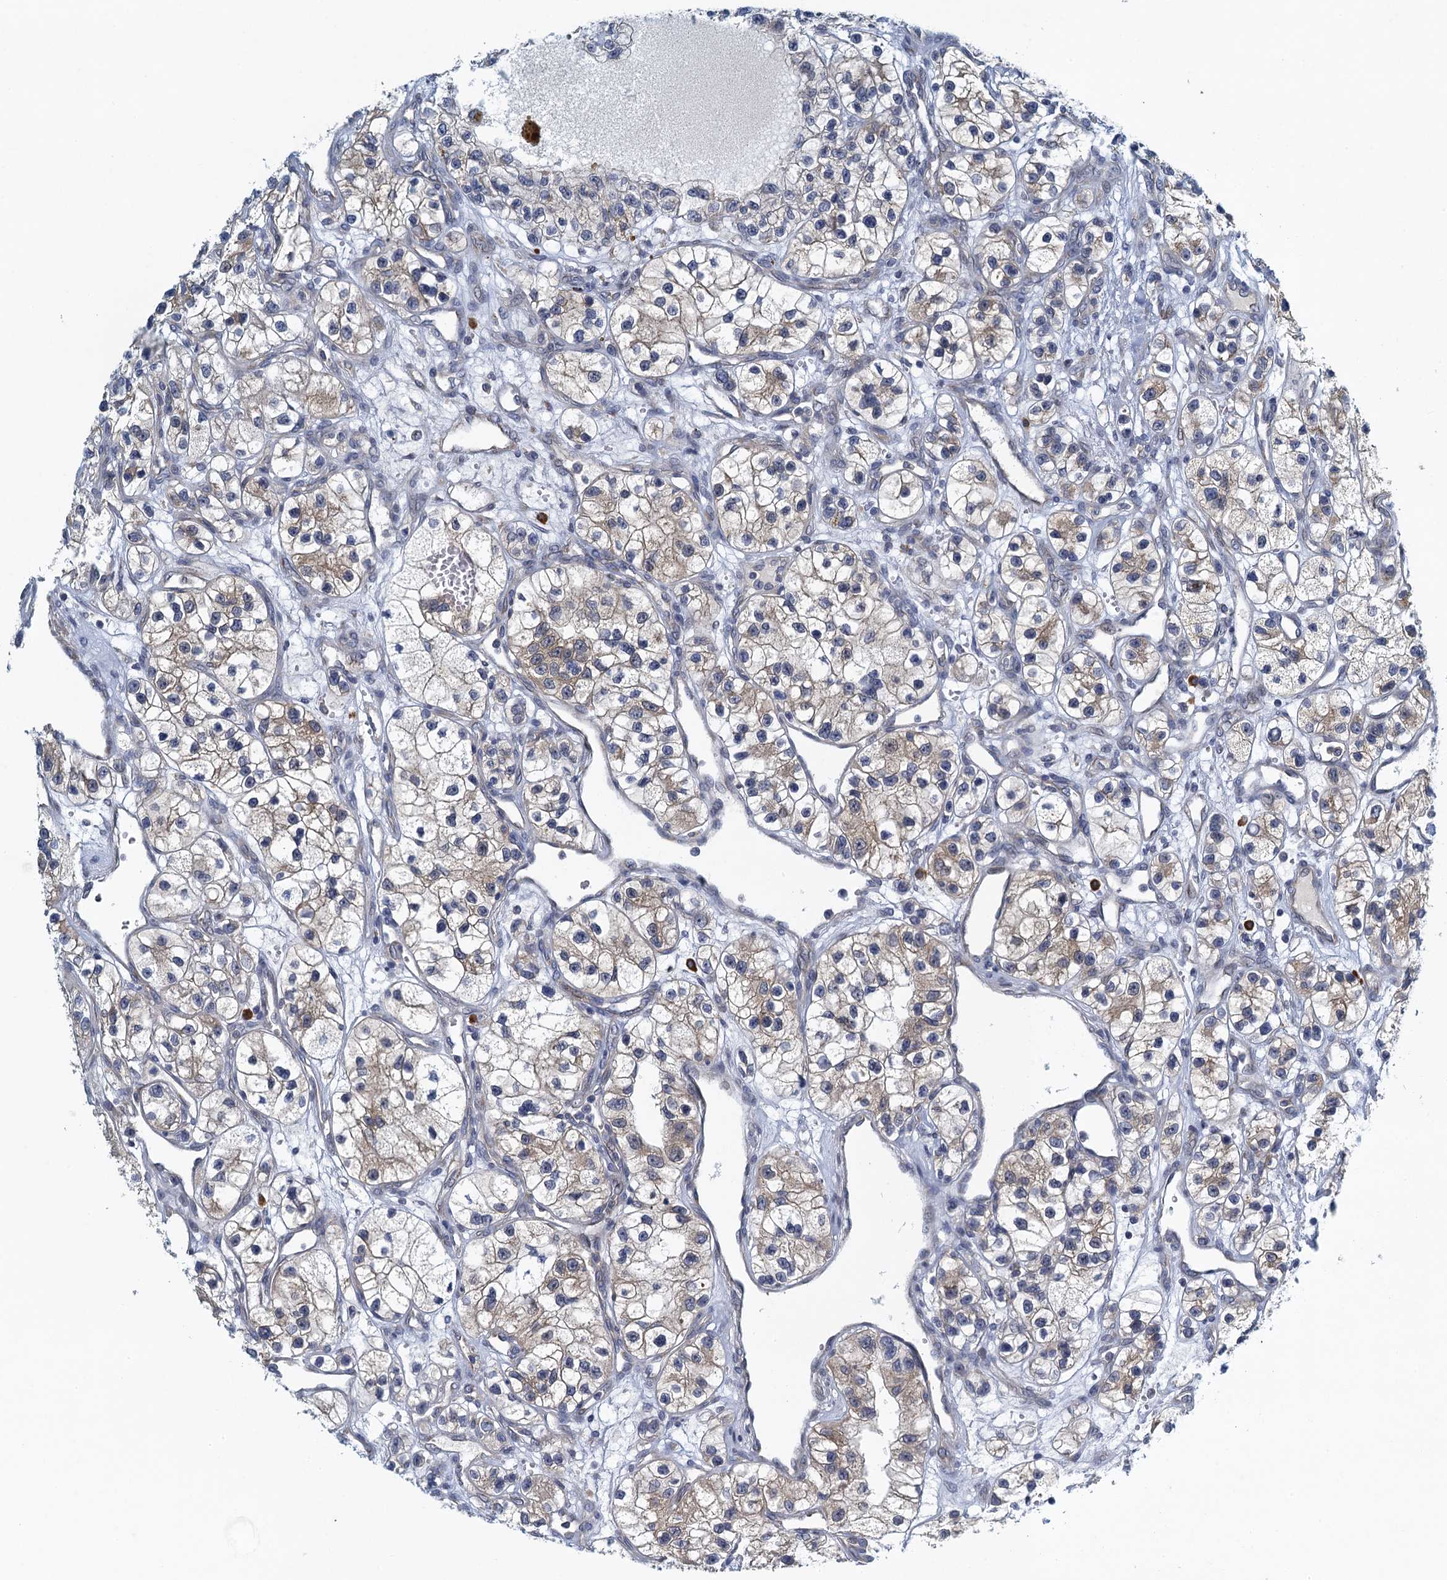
{"staining": {"intensity": "weak", "quantity": "25%-75%", "location": "cytoplasmic/membranous"}, "tissue": "renal cancer", "cell_type": "Tumor cells", "image_type": "cancer", "snomed": [{"axis": "morphology", "description": "Adenocarcinoma, NOS"}, {"axis": "topography", "description": "Kidney"}], "caption": "Immunohistochemical staining of renal cancer demonstrates low levels of weak cytoplasmic/membranous staining in approximately 25%-75% of tumor cells.", "gene": "ALG2", "patient": {"sex": "female", "age": 57}}